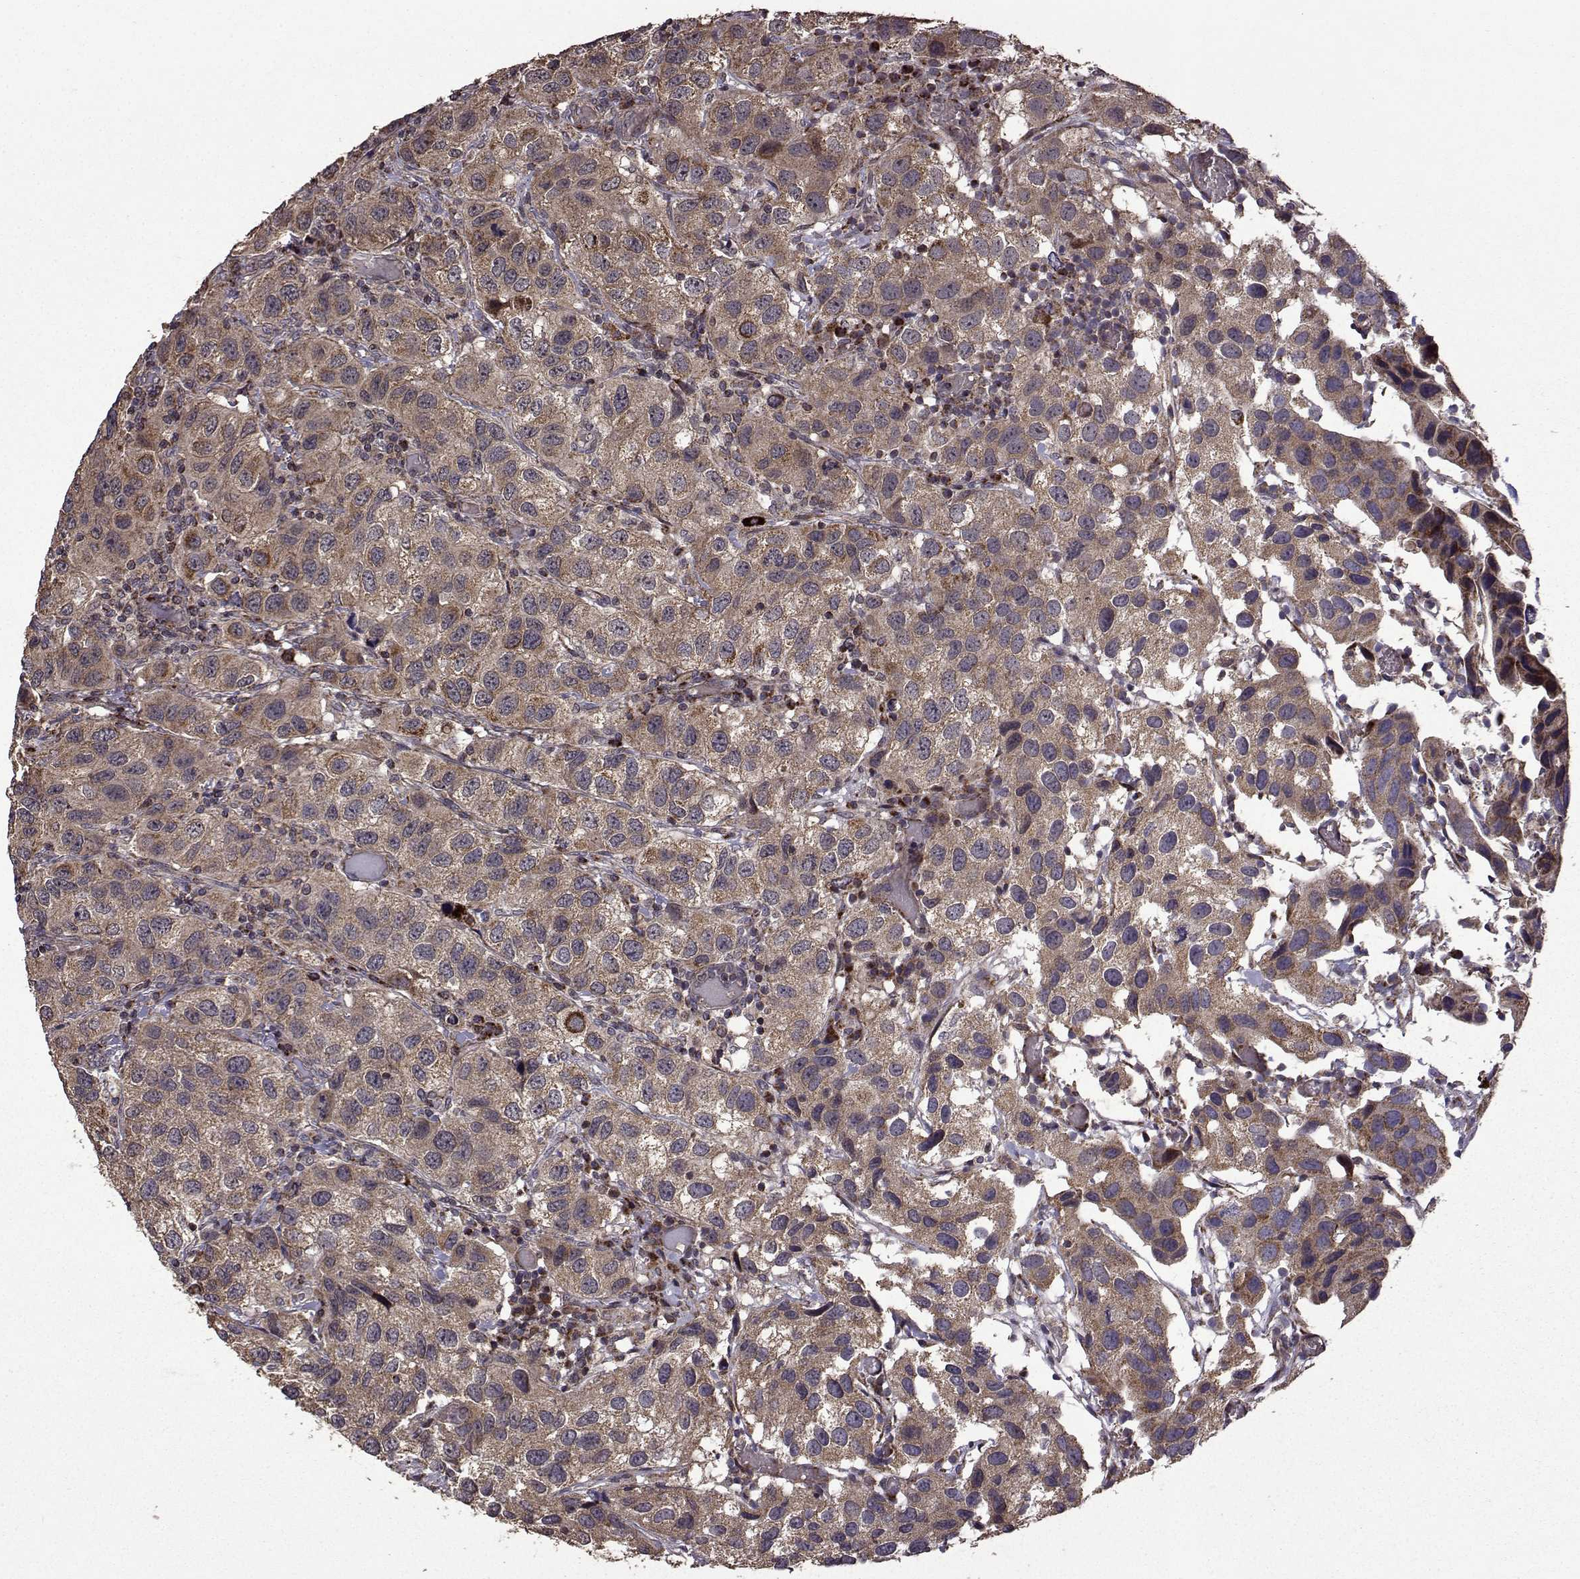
{"staining": {"intensity": "weak", "quantity": ">75%", "location": "cytoplasmic/membranous"}, "tissue": "urothelial cancer", "cell_type": "Tumor cells", "image_type": "cancer", "snomed": [{"axis": "morphology", "description": "Urothelial carcinoma, High grade"}, {"axis": "topography", "description": "Urinary bladder"}], "caption": "Immunohistochemical staining of urothelial cancer exhibits low levels of weak cytoplasmic/membranous protein positivity in about >75% of tumor cells. (IHC, brightfield microscopy, high magnification).", "gene": "TAB2", "patient": {"sex": "male", "age": 79}}